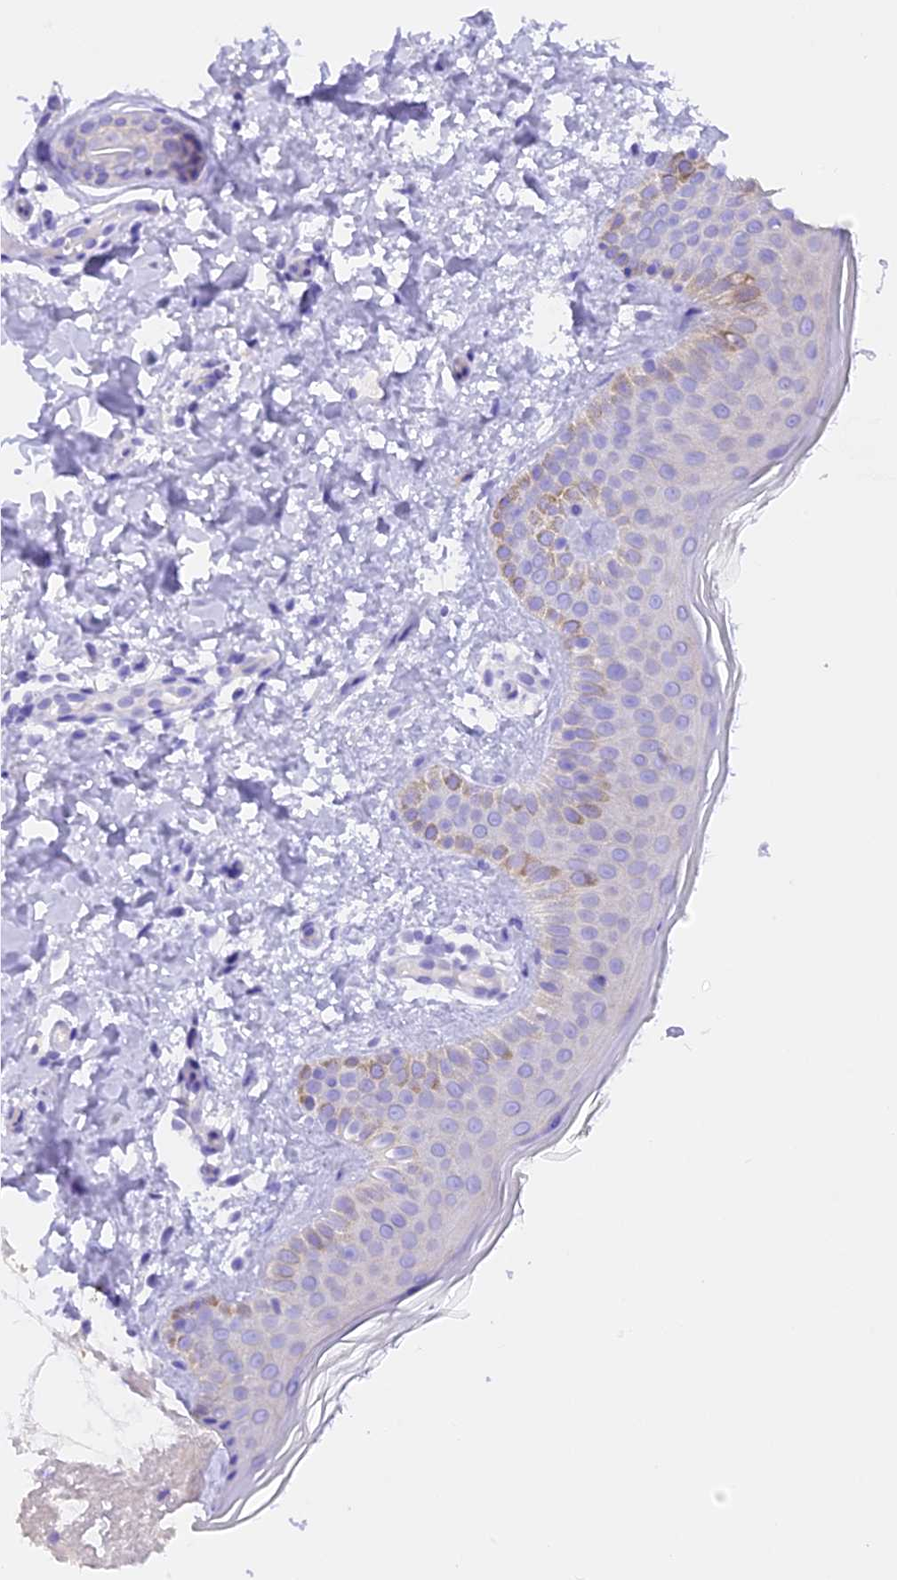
{"staining": {"intensity": "negative", "quantity": "none", "location": "none"}, "tissue": "skin", "cell_type": "Fibroblasts", "image_type": "normal", "snomed": [{"axis": "morphology", "description": "Normal tissue, NOS"}, {"axis": "topography", "description": "Skin"}], "caption": "A high-resolution photomicrograph shows IHC staining of unremarkable skin, which reveals no significant expression in fibroblasts.", "gene": "FAM193A", "patient": {"sex": "male", "age": 36}}